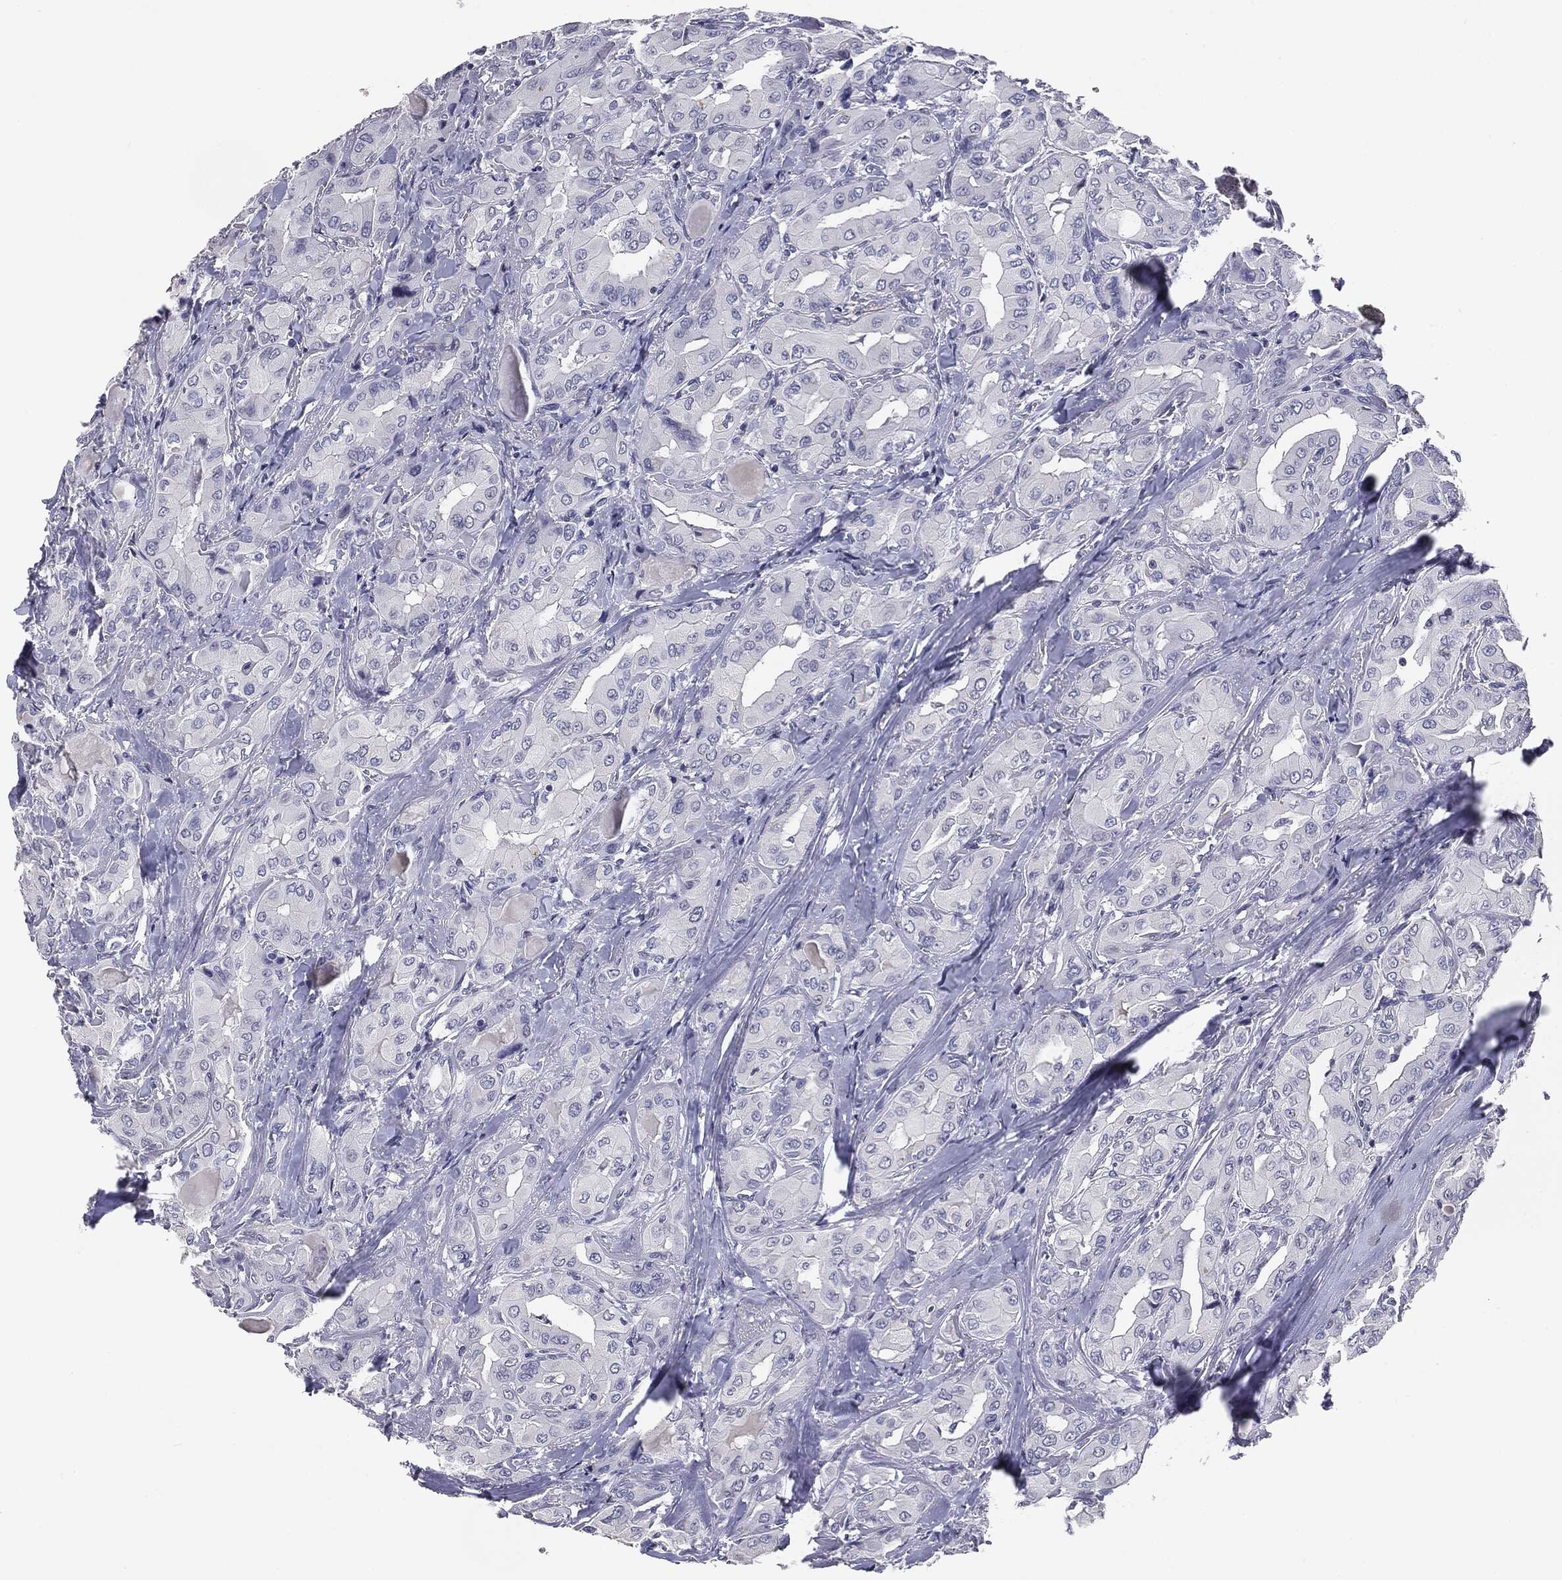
{"staining": {"intensity": "negative", "quantity": "none", "location": "none"}, "tissue": "thyroid cancer", "cell_type": "Tumor cells", "image_type": "cancer", "snomed": [{"axis": "morphology", "description": "Normal tissue, NOS"}, {"axis": "morphology", "description": "Papillary adenocarcinoma, NOS"}, {"axis": "topography", "description": "Thyroid gland"}], "caption": "This image is of thyroid cancer (papillary adenocarcinoma) stained with immunohistochemistry (IHC) to label a protein in brown with the nuclei are counter-stained blue. There is no expression in tumor cells.", "gene": "SERPINB4", "patient": {"sex": "female", "age": 66}}